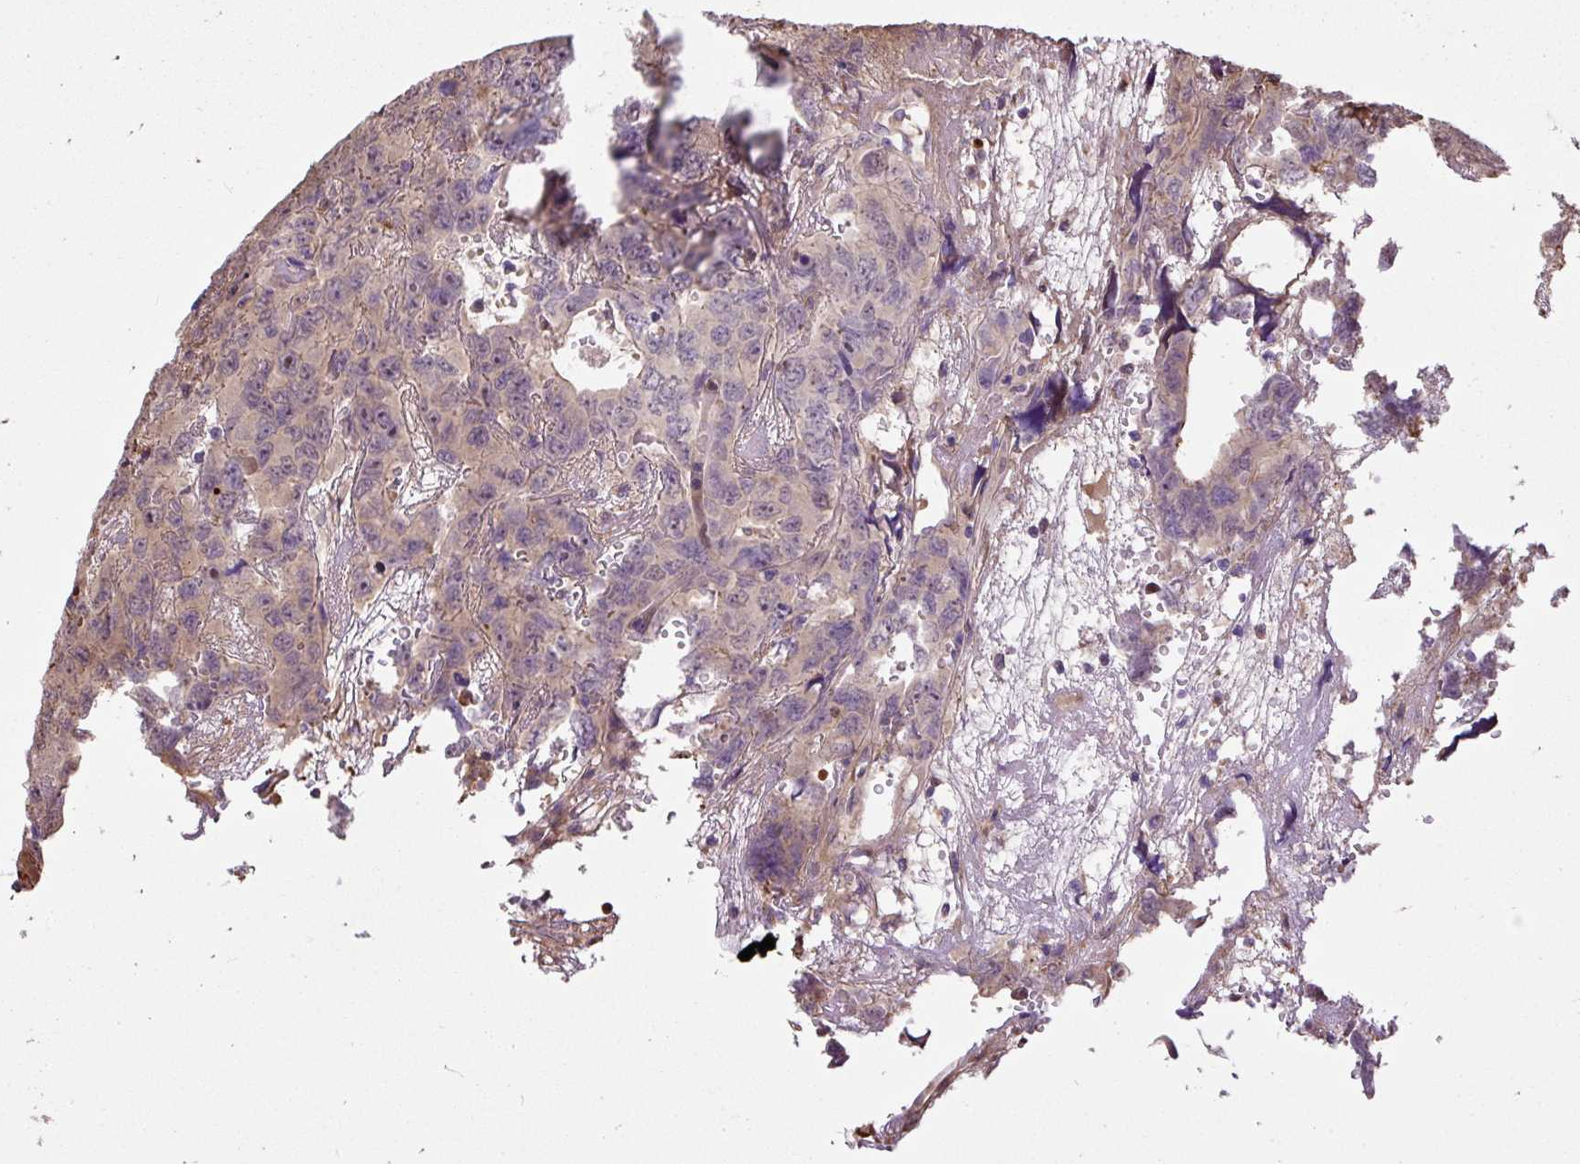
{"staining": {"intensity": "weak", "quantity": "25%-75%", "location": "cytoplasmic/membranous"}, "tissue": "testis cancer", "cell_type": "Tumor cells", "image_type": "cancer", "snomed": [{"axis": "morphology", "description": "Carcinoma, Embryonal, NOS"}, {"axis": "topography", "description": "Testis"}], "caption": "IHC image of neoplastic tissue: human testis cancer (embryonal carcinoma) stained using immunohistochemistry (IHC) displays low levels of weak protein expression localized specifically in the cytoplasmic/membranous of tumor cells, appearing as a cytoplasmic/membranous brown color.", "gene": "PUS7L", "patient": {"sex": "male", "age": 45}}